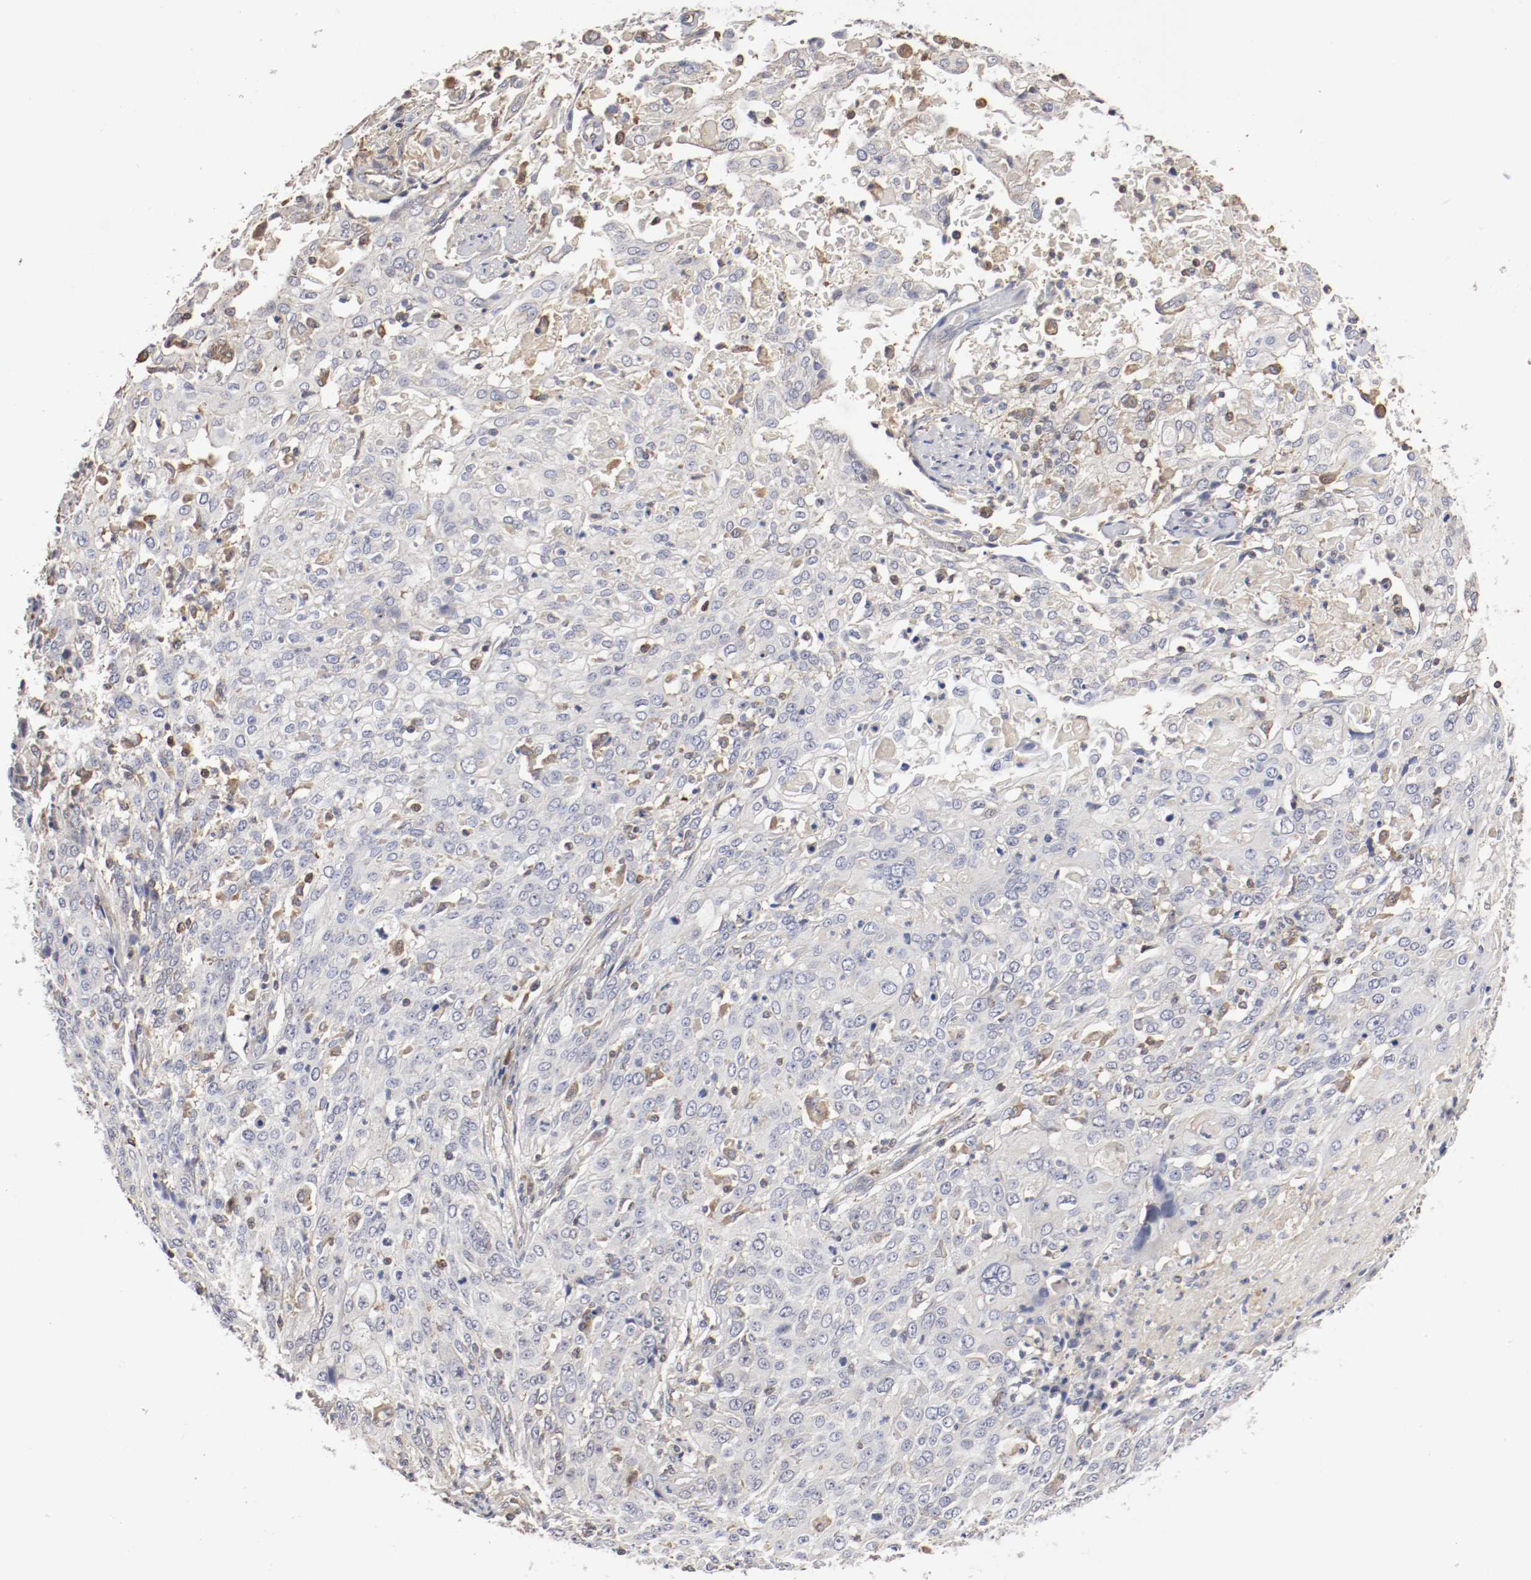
{"staining": {"intensity": "negative", "quantity": "none", "location": "none"}, "tissue": "cervical cancer", "cell_type": "Tumor cells", "image_type": "cancer", "snomed": [{"axis": "morphology", "description": "Squamous cell carcinoma, NOS"}, {"axis": "topography", "description": "Cervix"}], "caption": "High magnification brightfield microscopy of squamous cell carcinoma (cervical) stained with DAB (brown) and counterstained with hematoxylin (blue): tumor cells show no significant expression. (DAB (3,3'-diaminobenzidine) immunohistochemistry visualized using brightfield microscopy, high magnification).", "gene": "CDK6", "patient": {"sex": "female", "age": 39}}